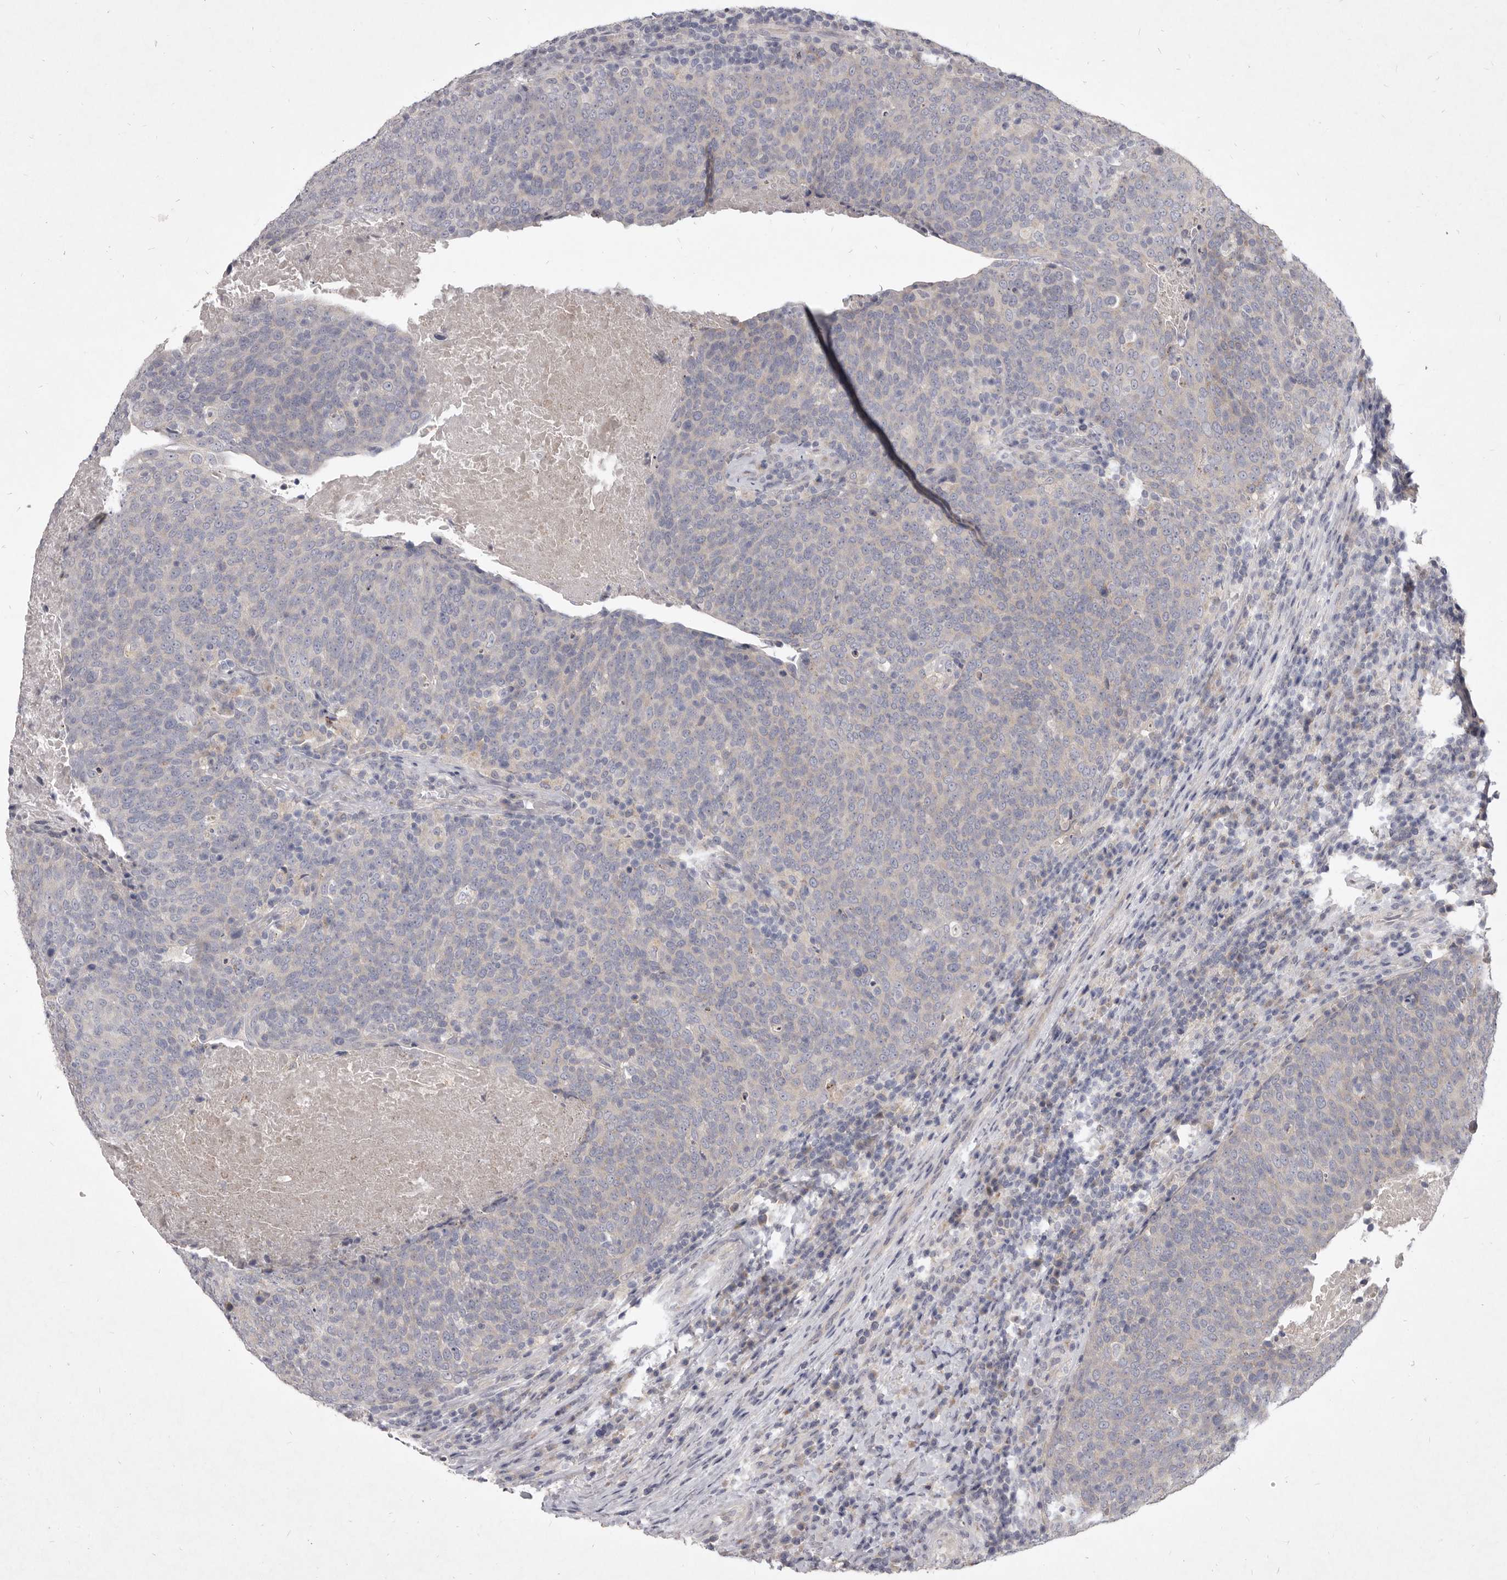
{"staining": {"intensity": "negative", "quantity": "none", "location": "none"}, "tissue": "head and neck cancer", "cell_type": "Tumor cells", "image_type": "cancer", "snomed": [{"axis": "morphology", "description": "Squamous cell carcinoma, NOS"}, {"axis": "morphology", "description": "Squamous cell carcinoma, metastatic, NOS"}, {"axis": "topography", "description": "Lymph node"}, {"axis": "topography", "description": "Head-Neck"}], "caption": "Immunohistochemical staining of squamous cell carcinoma (head and neck) reveals no significant positivity in tumor cells.", "gene": "P2RX6", "patient": {"sex": "male", "age": 62}}